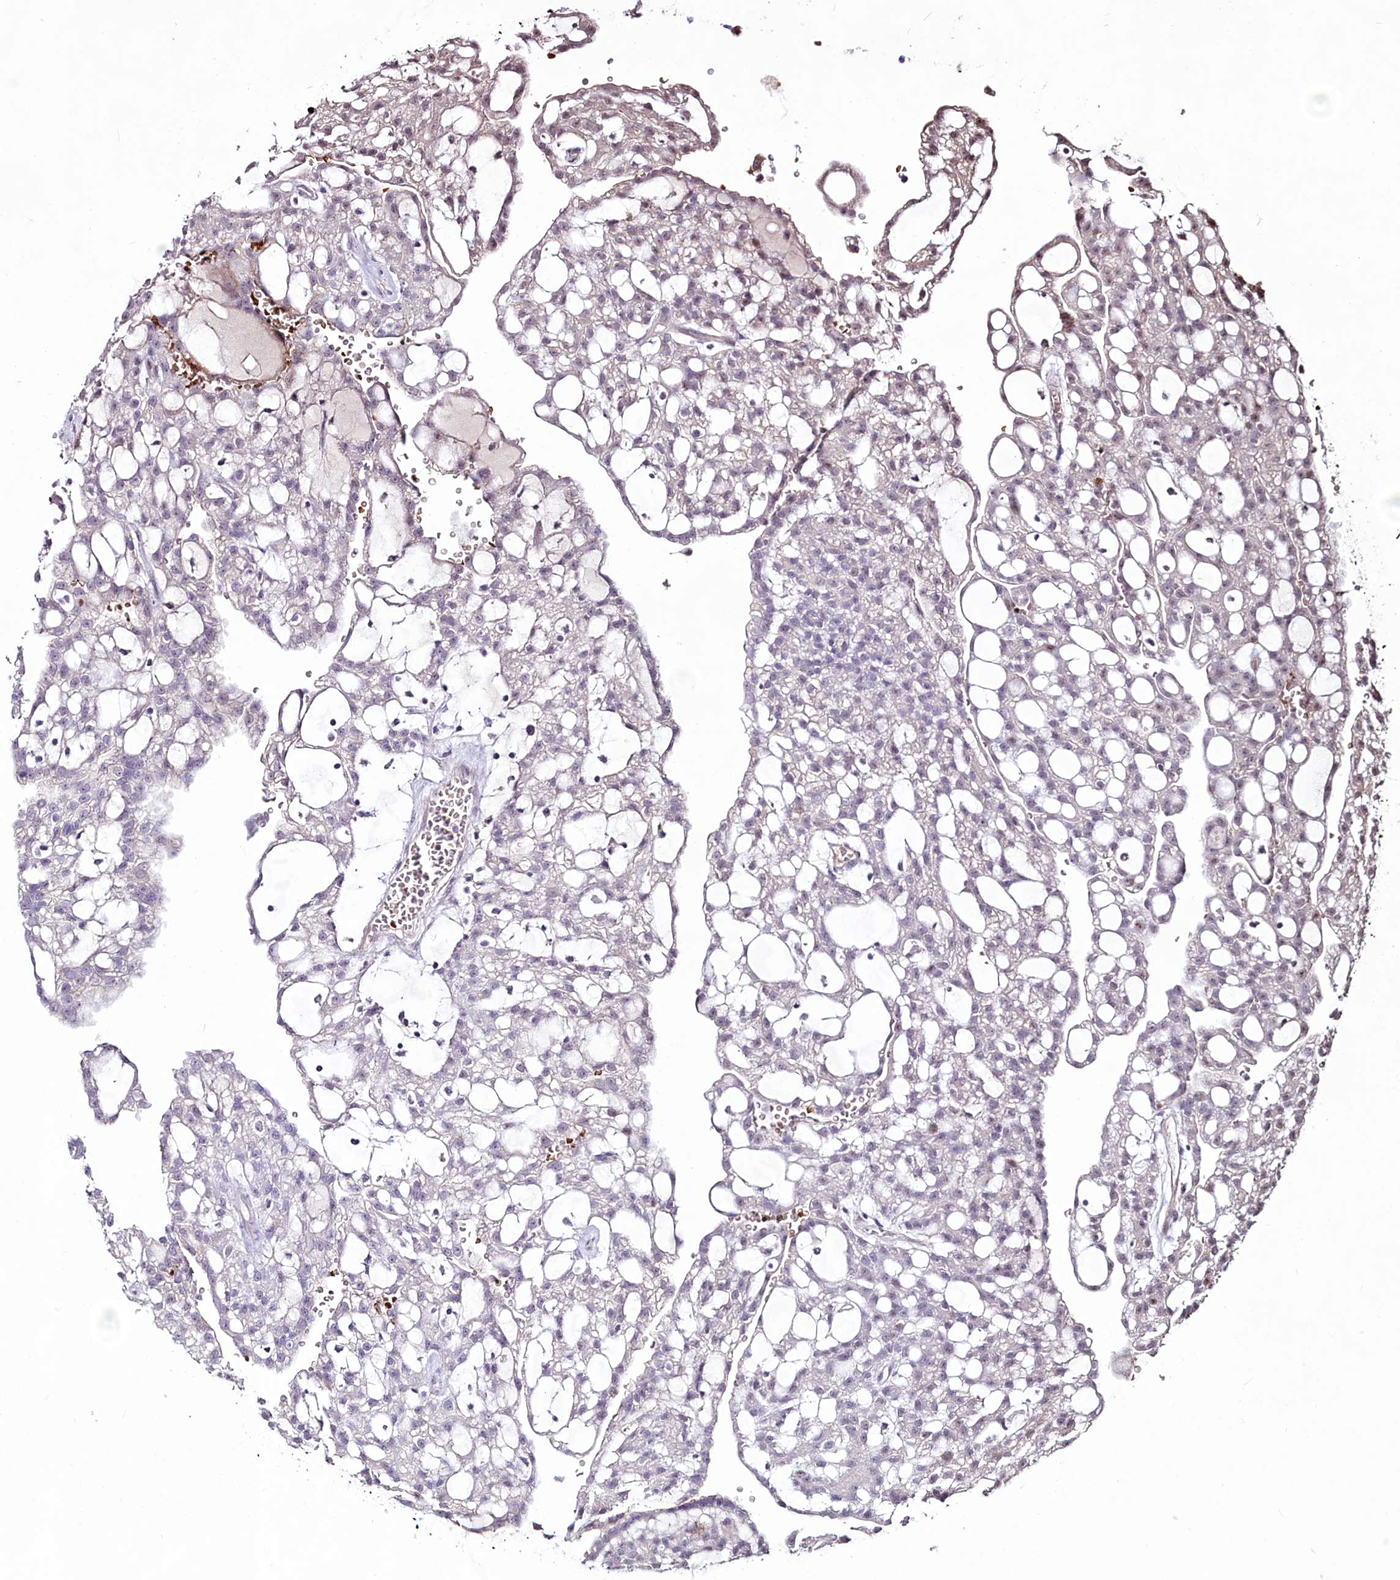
{"staining": {"intensity": "weak", "quantity": "<25%", "location": "cytoplasmic/membranous"}, "tissue": "renal cancer", "cell_type": "Tumor cells", "image_type": "cancer", "snomed": [{"axis": "morphology", "description": "Adenocarcinoma, NOS"}, {"axis": "topography", "description": "Kidney"}], "caption": "Immunohistochemistry photomicrograph of renal cancer (adenocarcinoma) stained for a protein (brown), which displays no expression in tumor cells.", "gene": "SUSD3", "patient": {"sex": "male", "age": 63}}